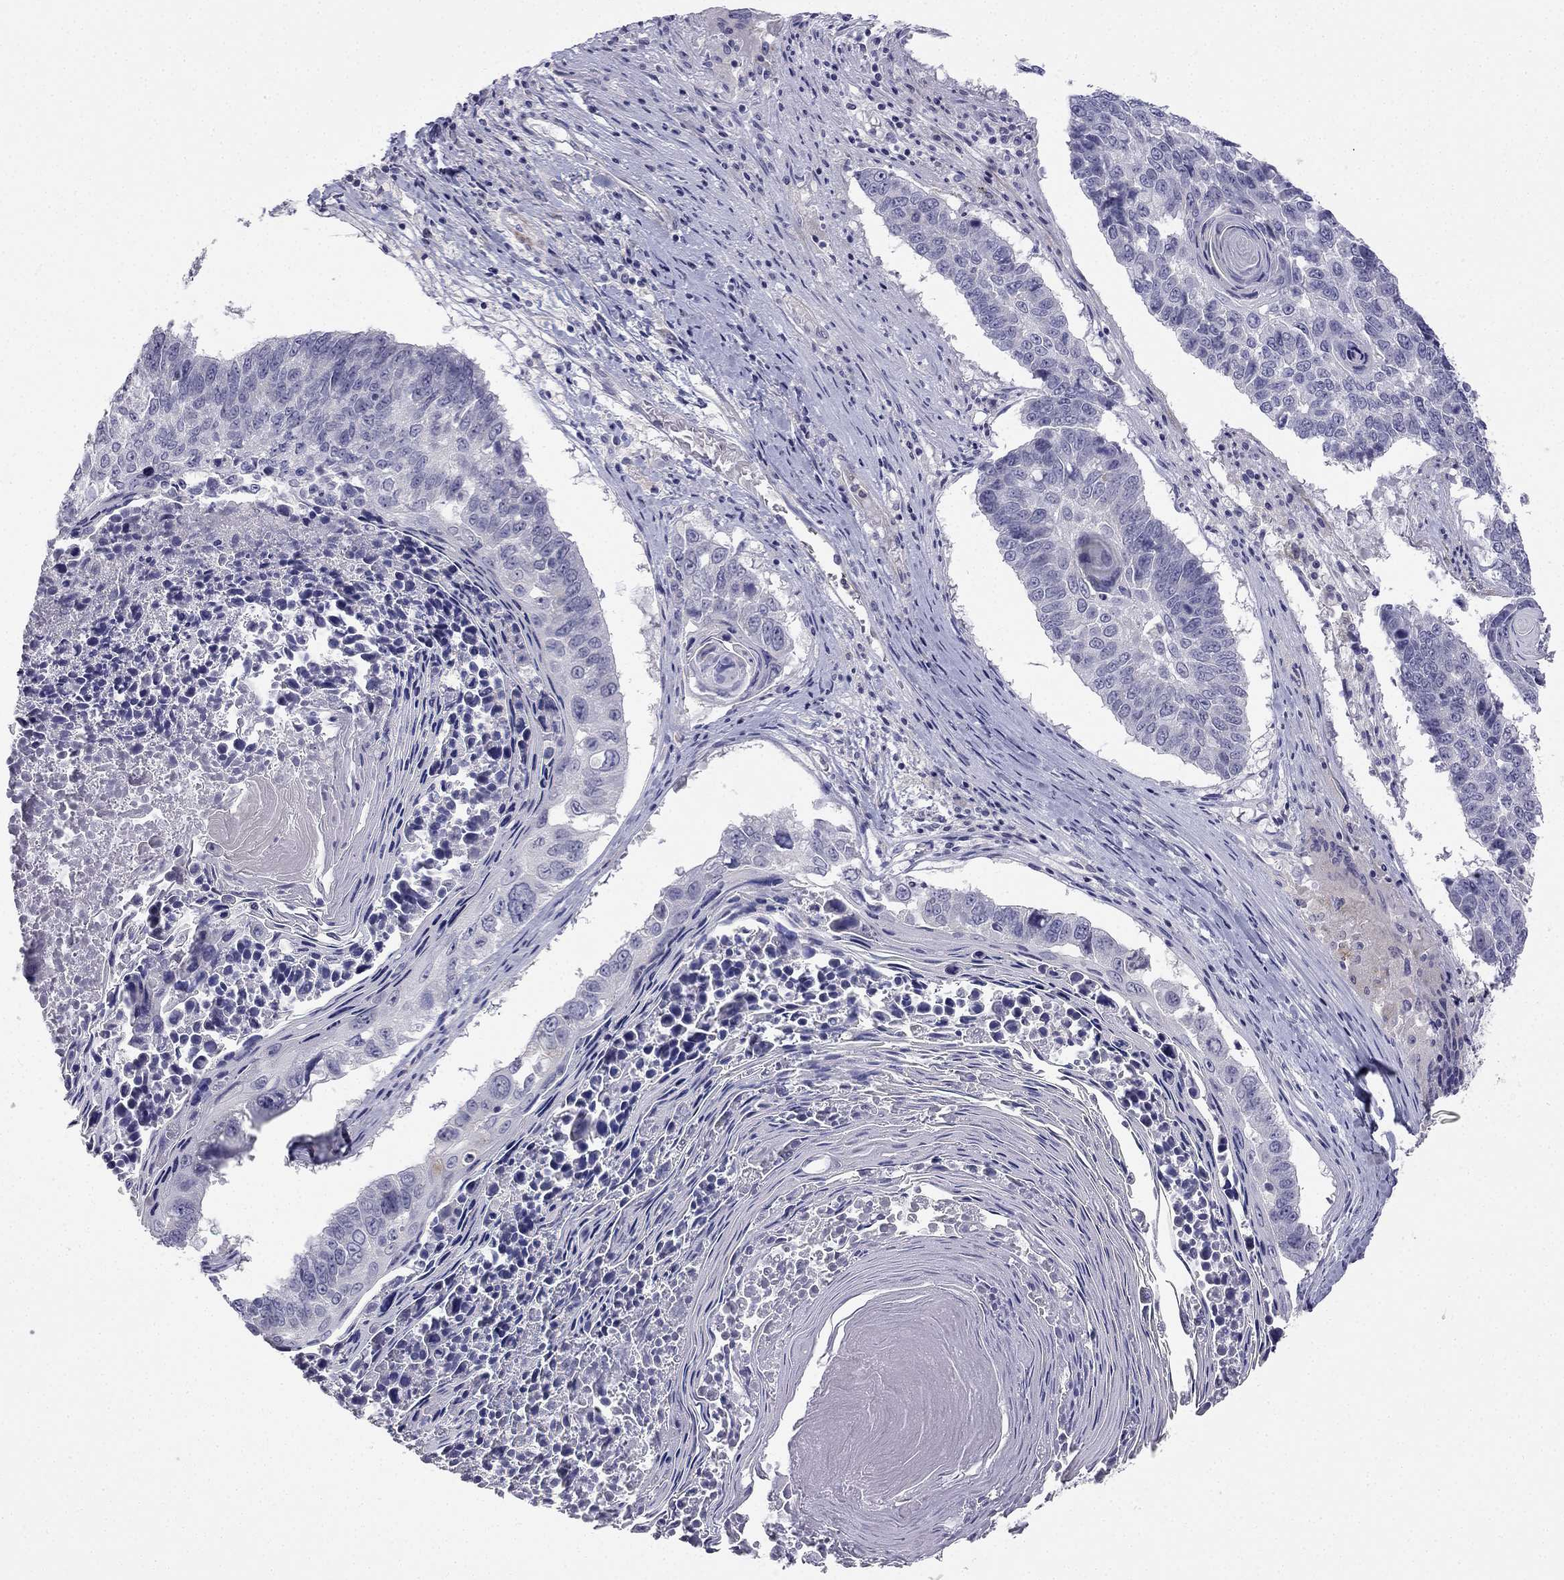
{"staining": {"intensity": "negative", "quantity": "none", "location": "none"}, "tissue": "lung cancer", "cell_type": "Tumor cells", "image_type": "cancer", "snomed": [{"axis": "morphology", "description": "Squamous cell carcinoma, NOS"}, {"axis": "topography", "description": "Lung"}], "caption": "Immunohistochemistry of human squamous cell carcinoma (lung) shows no staining in tumor cells. (DAB immunohistochemistry (IHC), high magnification).", "gene": "C16orf89", "patient": {"sex": "male", "age": 73}}